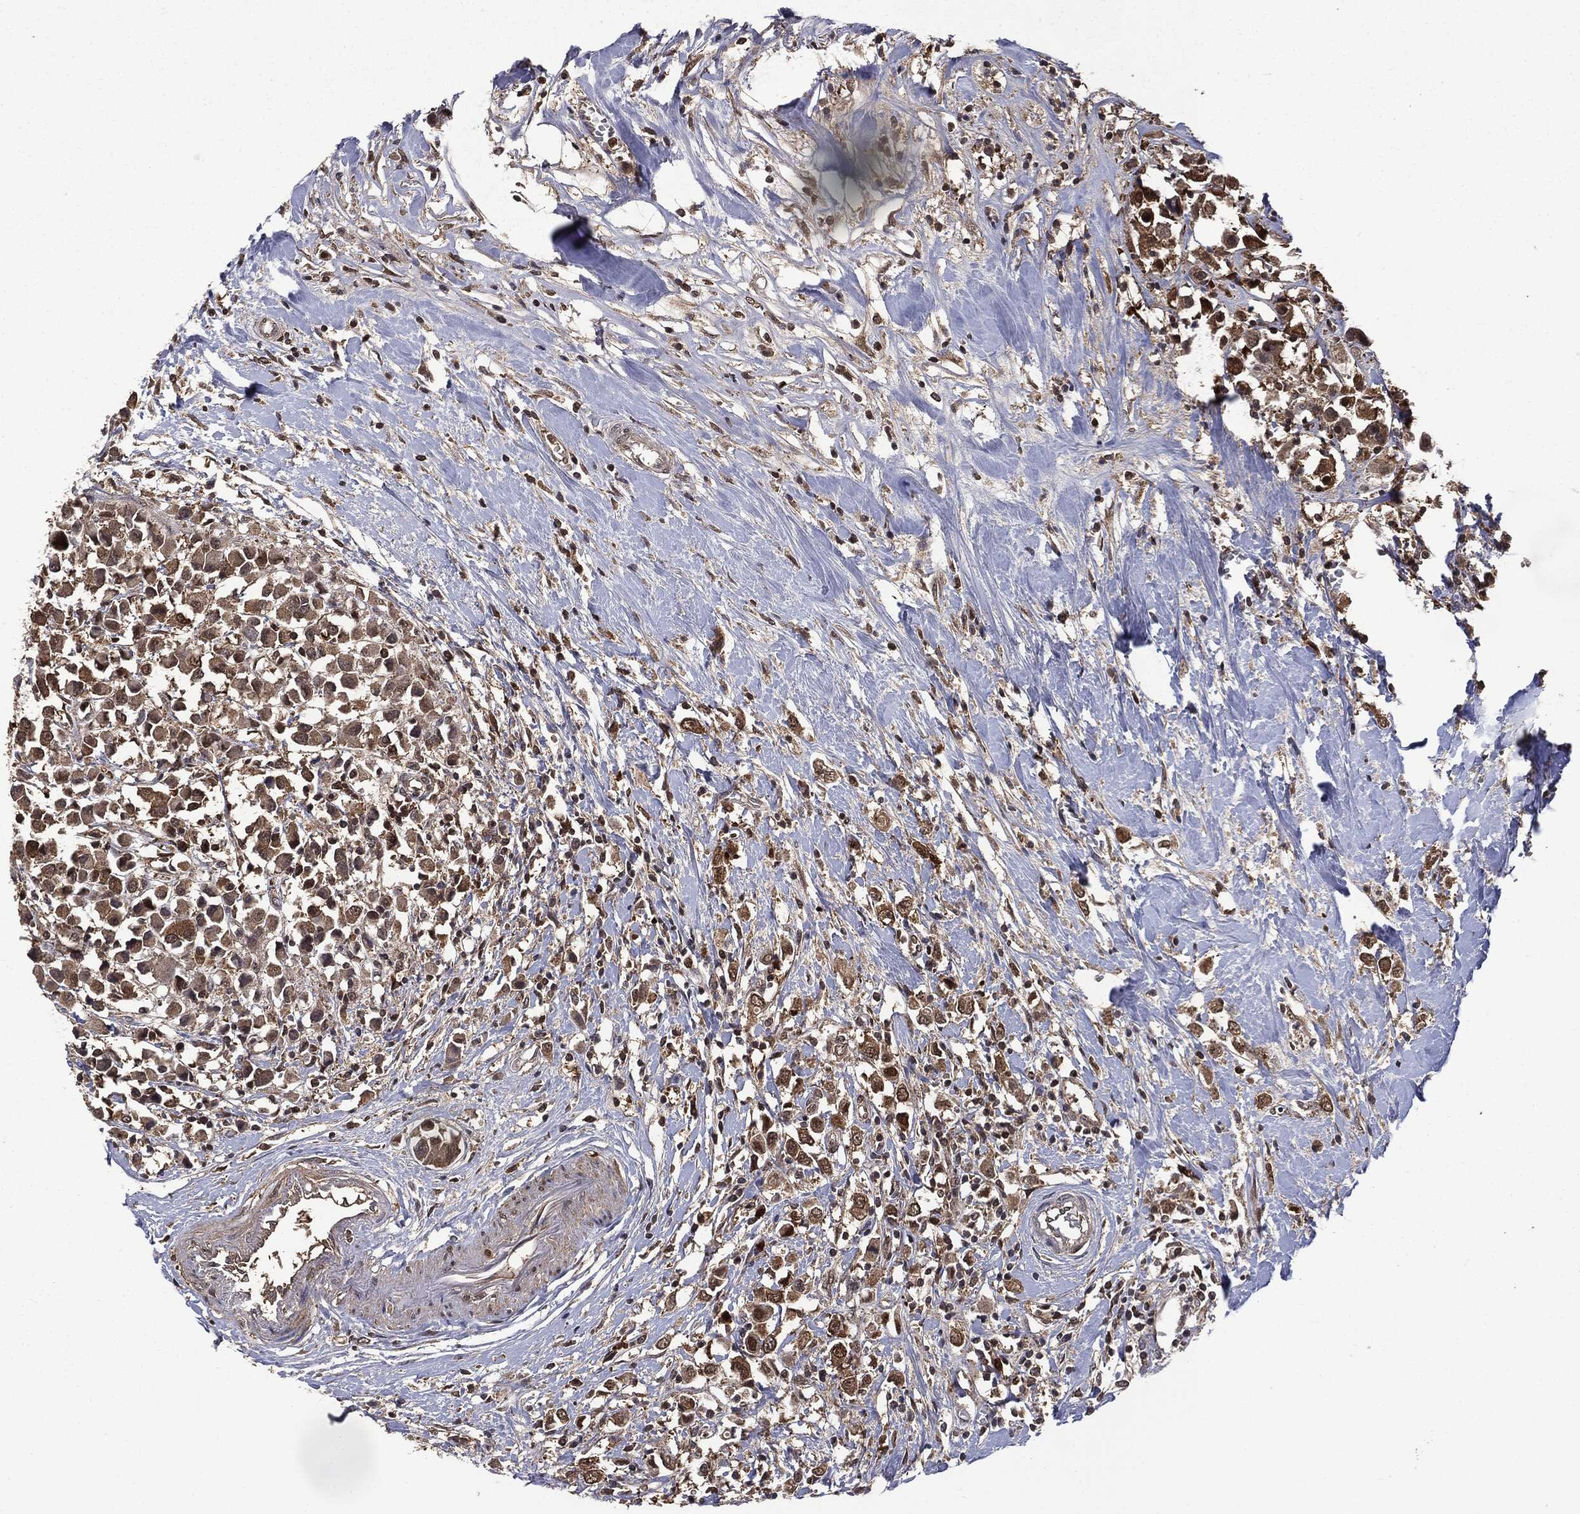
{"staining": {"intensity": "moderate", "quantity": ">75%", "location": "cytoplasmic/membranous"}, "tissue": "breast cancer", "cell_type": "Tumor cells", "image_type": "cancer", "snomed": [{"axis": "morphology", "description": "Duct carcinoma"}, {"axis": "topography", "description": "Breast"}], "caption": "Protein expression analysis of human breast invasive ductal carcinoma reveals moderate cytoplasmic/membranous positivity in about >75% of tumor cells. The staining was performed using DAB to visualize the protein expression in brown, while the nuclei were stained in blue with hematoxylin (Magnification: 20x).", "gene": "GPI", "patient": {"sex": "female", "age": 61}}